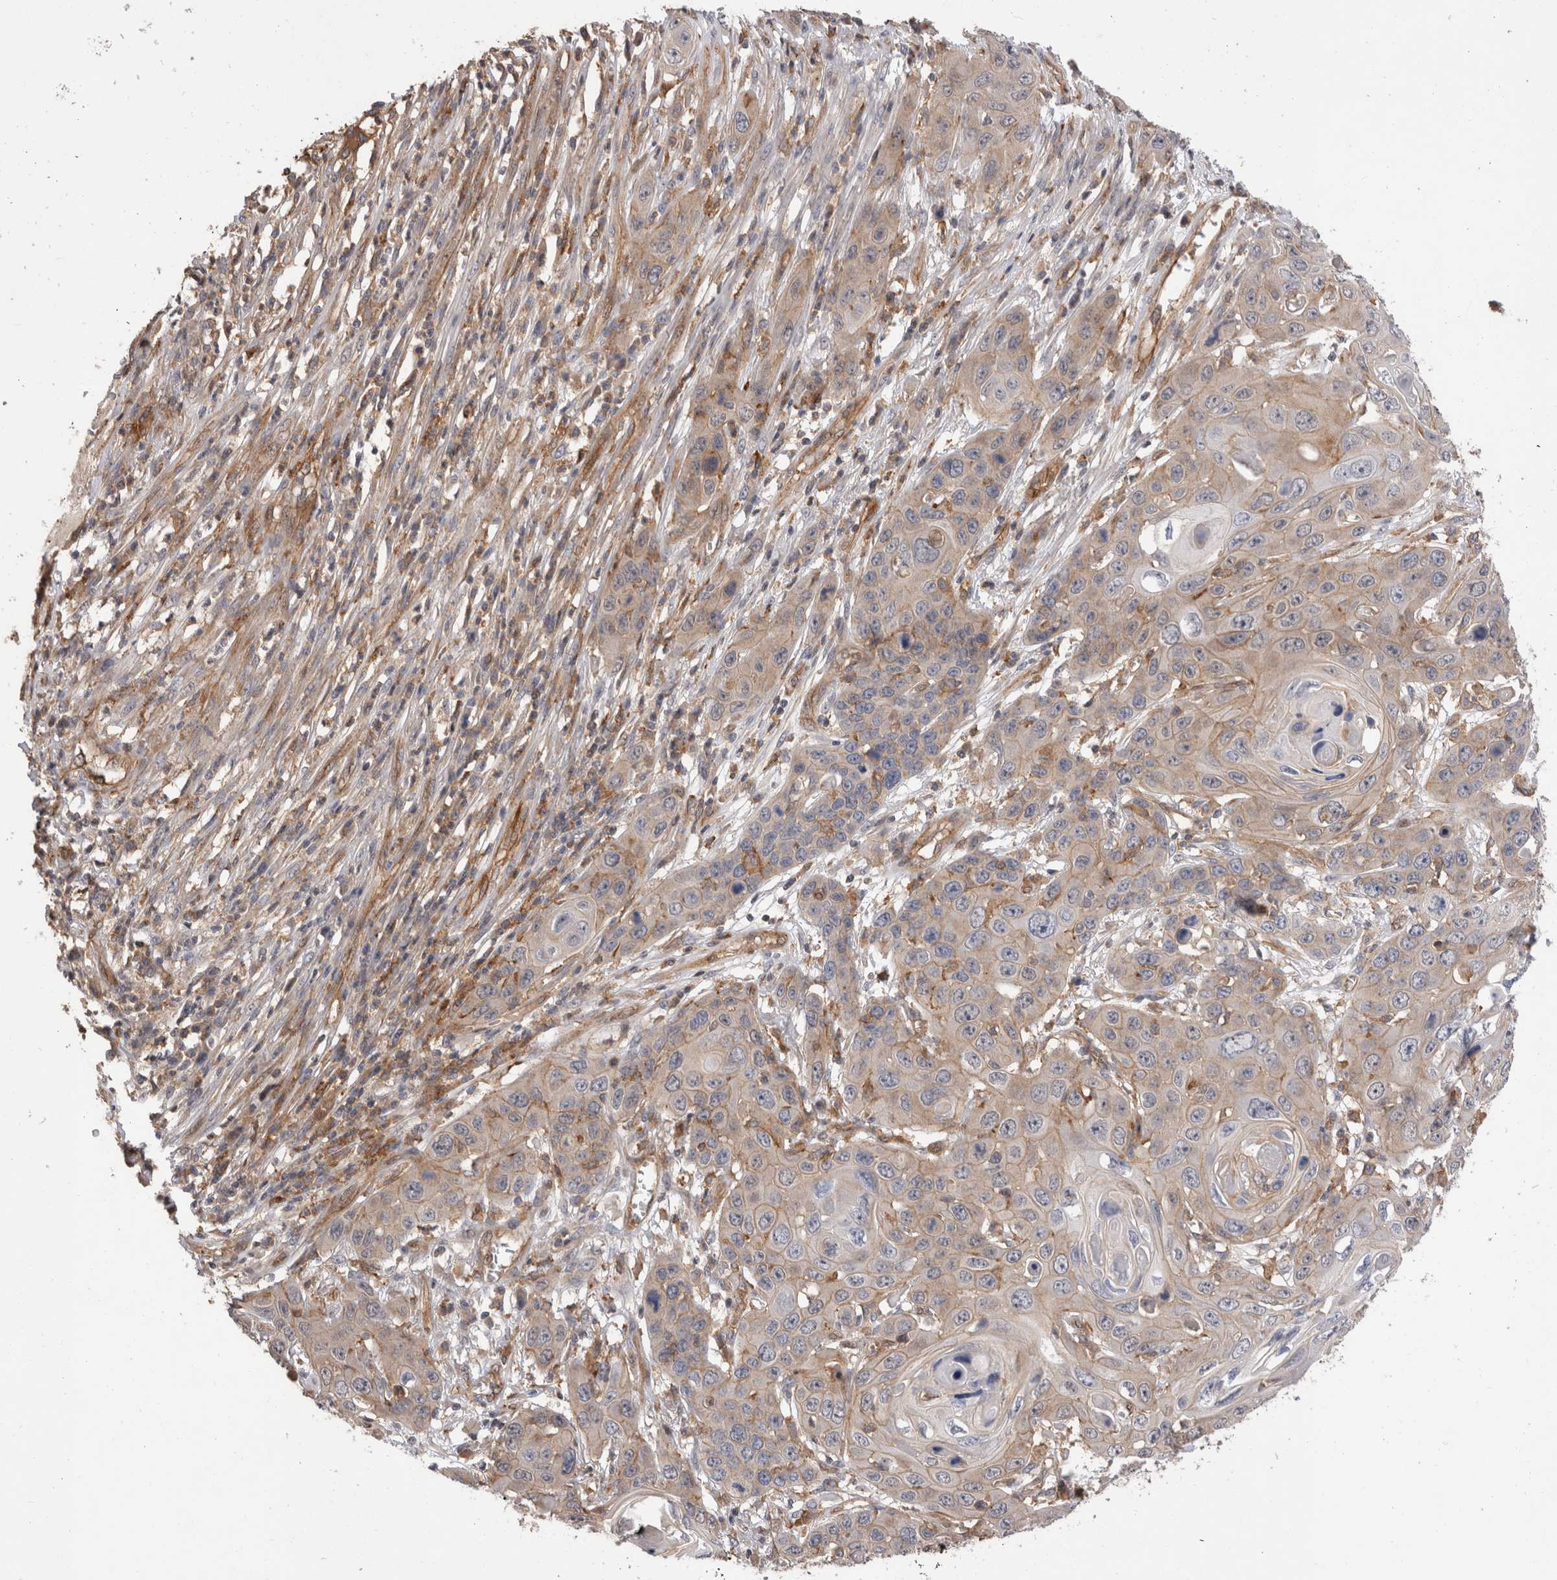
{"staining": {"intensity": "weak", "quantity": ">75%", "location": "cytoplasmic/membranous"}, "tissue": "skin cancer", "cell_type": "Tumor cells", "image_type": "cancer", "snomed": [{"axis": "morphology", "description": "Squamous cell carcinoma, NOS"}, {"axis": "topography", "description": "Skin"}], "caption": "Skin cancer (squamous cell carcinoma) stained with a protein marker displays weak staining in tumor cells.", "gene": "BNIP2", "patient": {"sex": "male", "age": 55}}